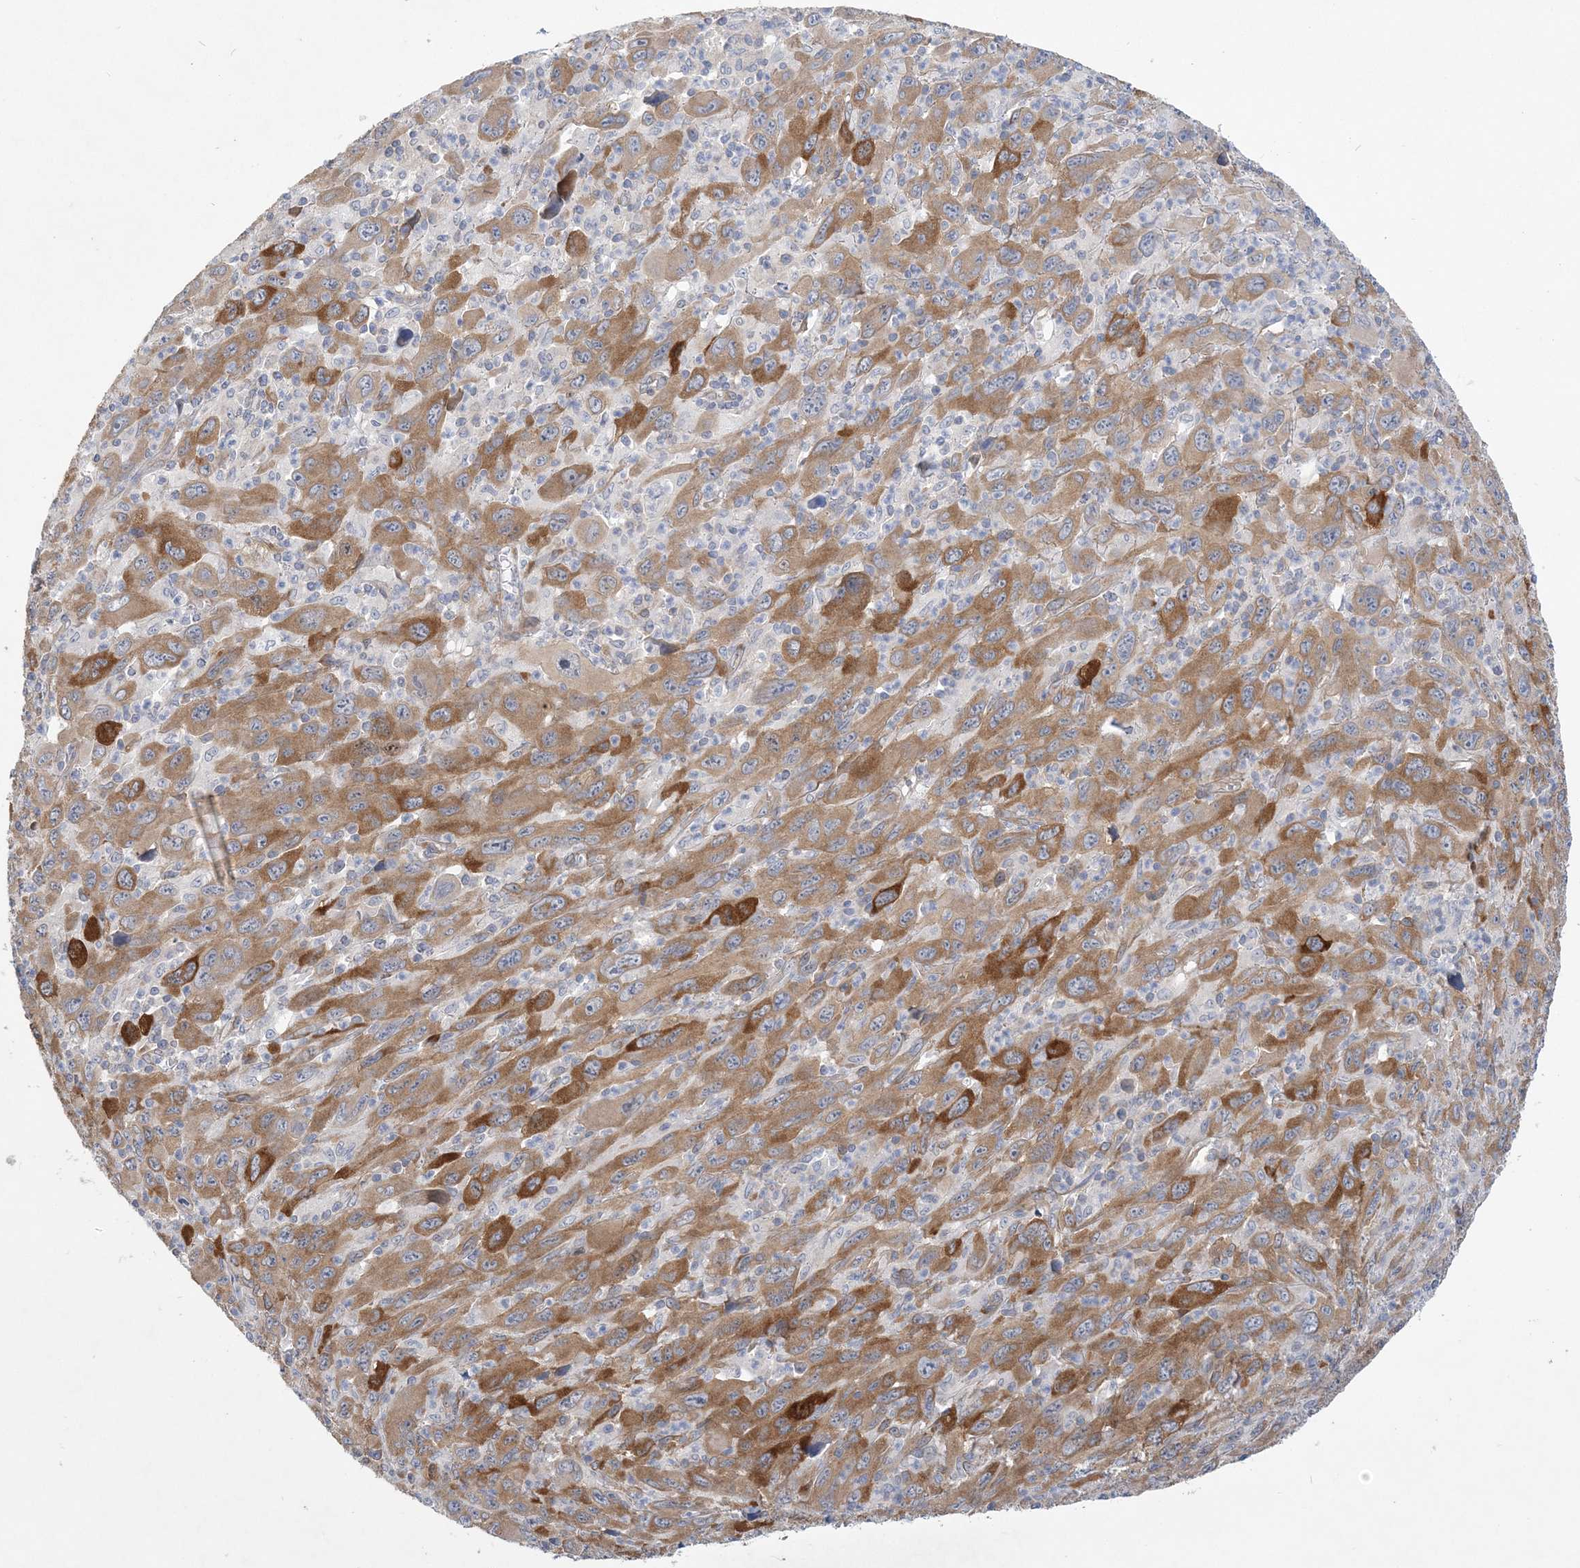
{"staining": {"intensity": "moderate", "quantity": "25%-75%", "location": "cytoplasmic/membranous"}, "tissue": "melanoma", "cell_type": "Tumor cells", "image_type": "cancer", "snomed": [{"axis": "morphology", "description": "Malignant melanoma, Metastatic site"}, {"axis": "topography", "description": "Skin"}], "caption": "Protein analysis of malignant melanoma (metastatic site) tissue shows moderate cytoplasmic/membranous expression in approximately 25%-75% of tumor cells.", "gene": "MAP4K5", "patient": {"sex": "female", "age": 56}}